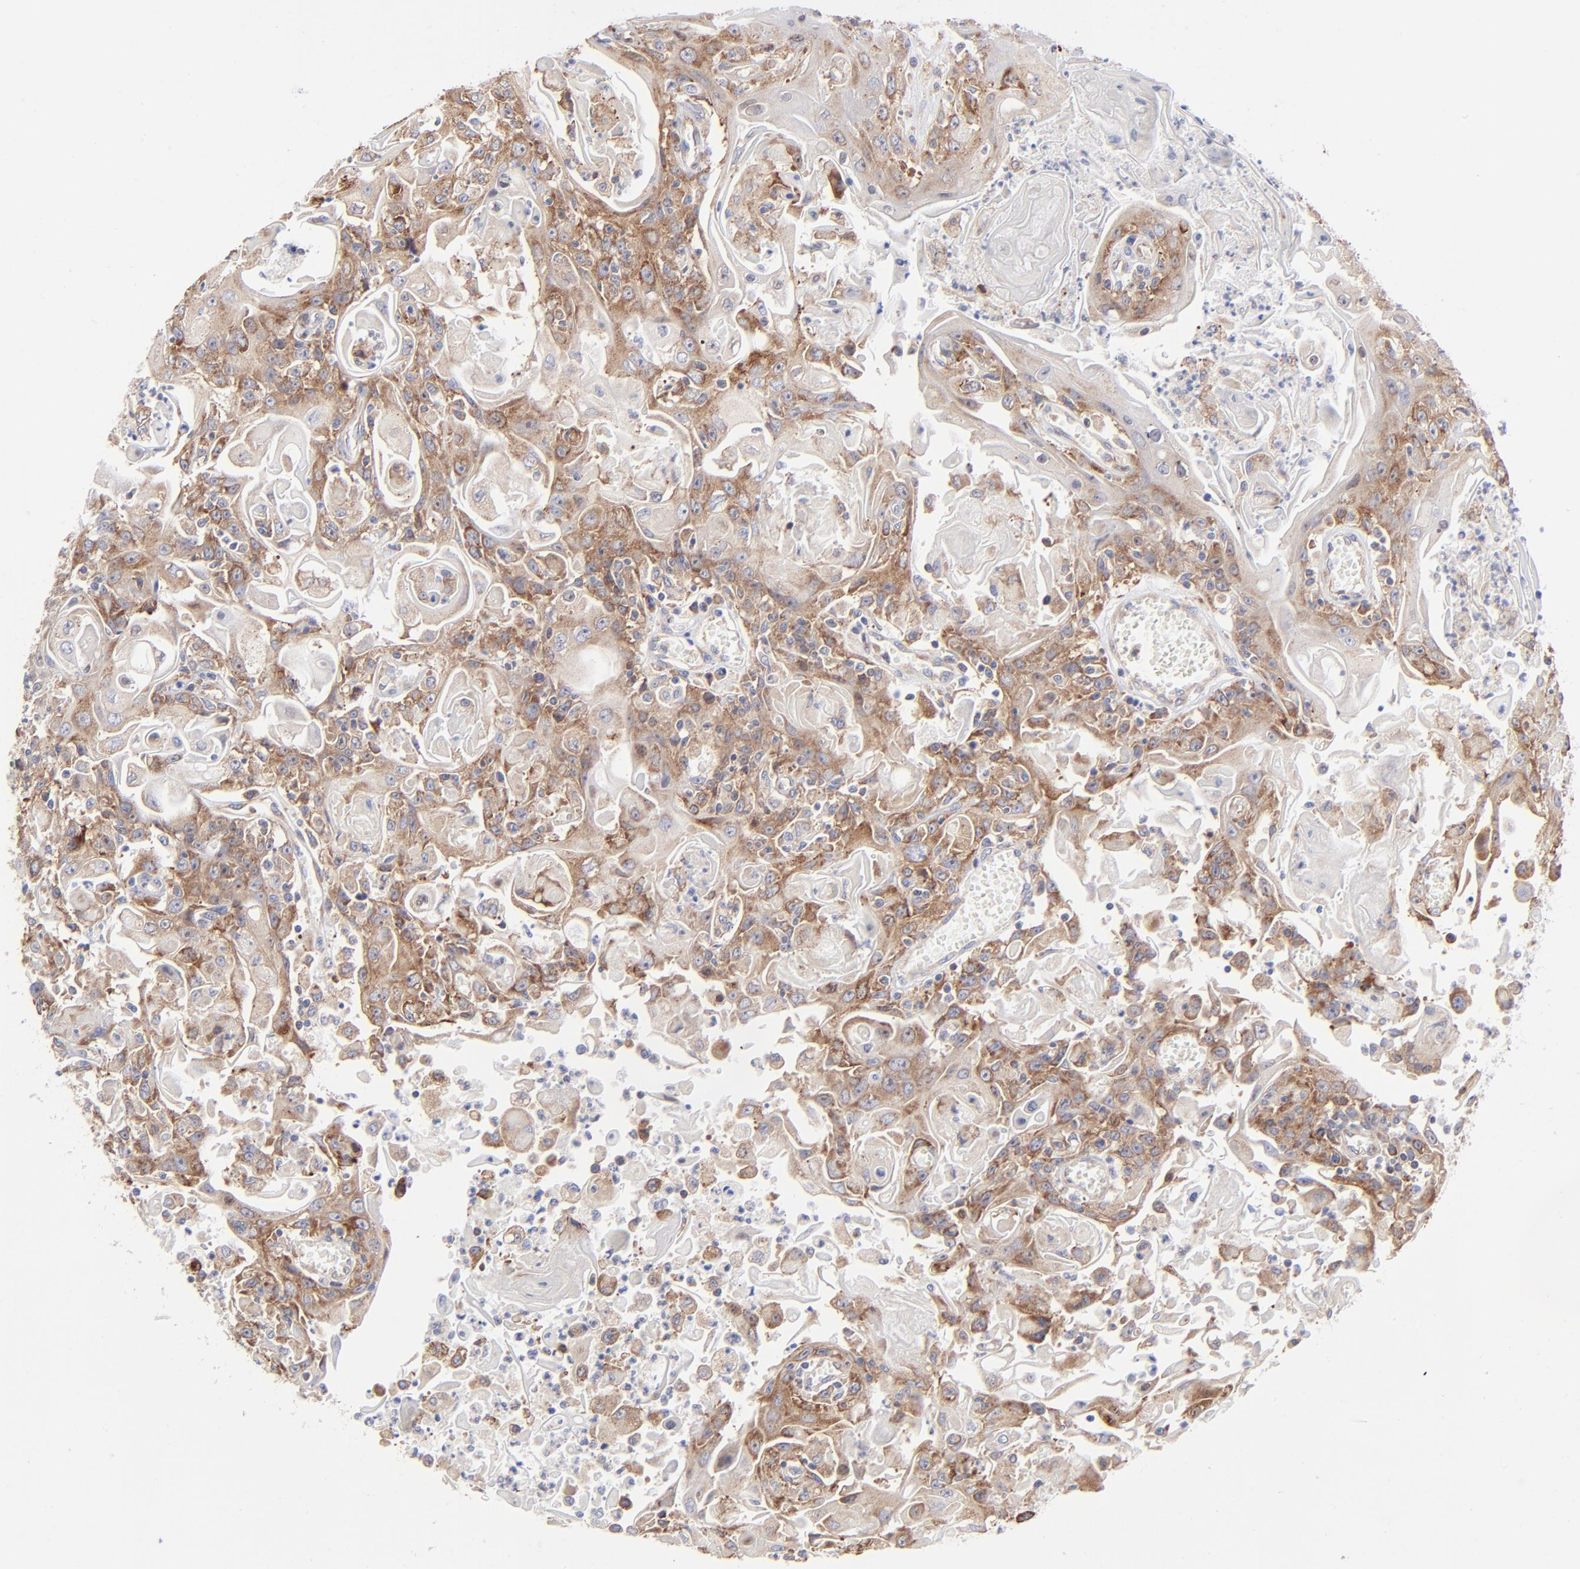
{"staining": {"intensity": "strong", "quantity": ">75%", "location": "cytoplasmic/membranous"}, "tissue": "head and neck cancer", "cell_type": "Tumor cells", "image_type": "cancer", "snomed": [{"axis": "morphology", "description": "Squamous cell carcinoma, NOS"}, {"axis": "topography", "description": "Oral tissue"}, {"axis": "topography", "description": "Head-Neck"}], "caption": "Immunohistochemistry (IHC) staining of head and neck cancer, which shows high levels of strong cytoplasmic/membranous positivity in approximately >75% of tumor cells indicating strong cytoplasmic/membranous protein positivity. The staining was performed using DAB (brown) for protein detection and nuclei were counterstained in hematoxylin (blue).", "gene": "EIF2AK2", "patient": {"sex": "female", "age": 76}}